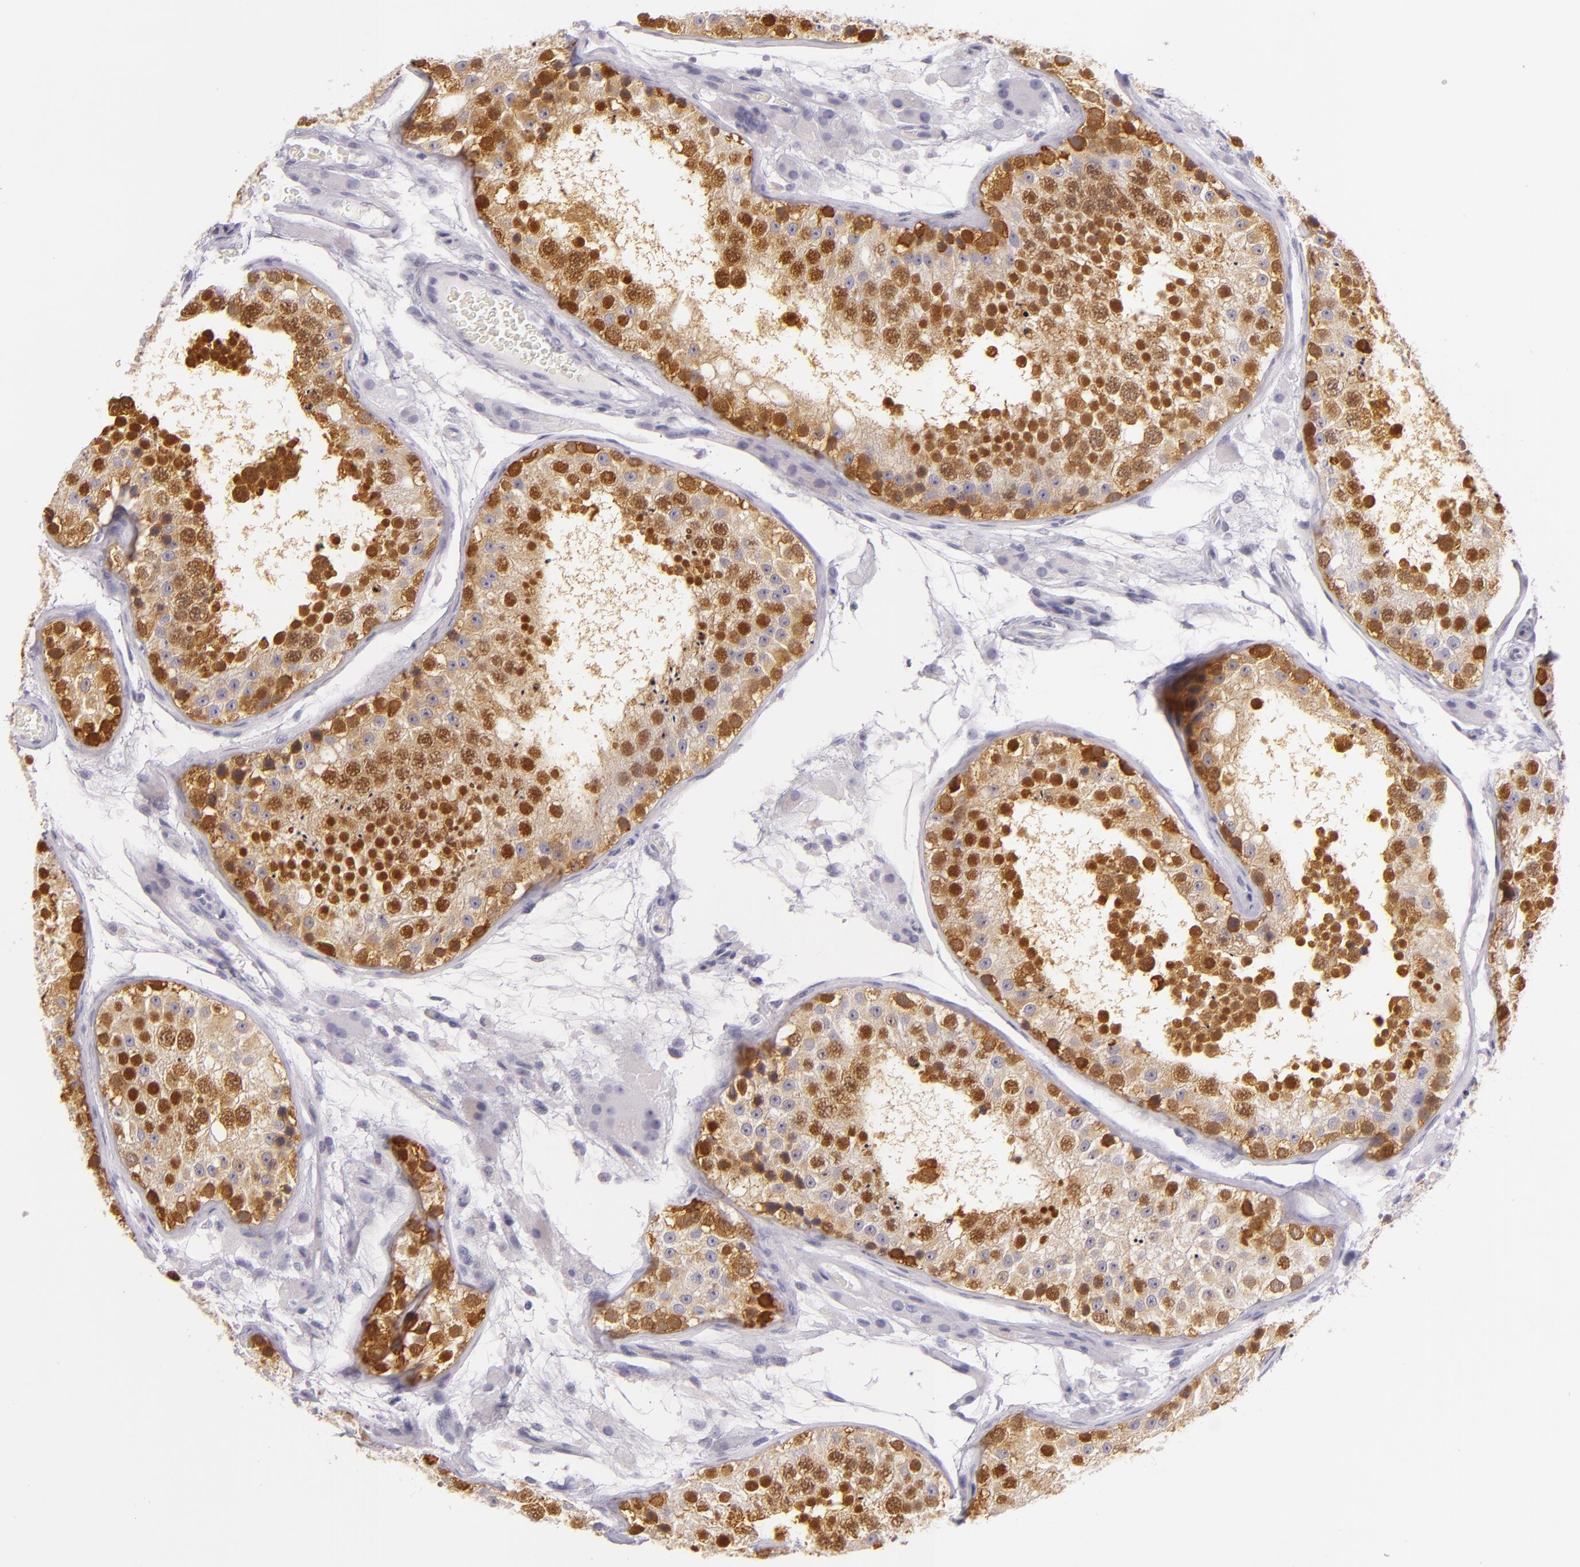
{"staining": {"intensity": "strong", "quantity": ">75%", "location": "cytoplasmic/membranous,nuclear"}, "tissue": "testis", "cell_type": "Cells in seminiferous ducts", "image_type": "normal", "snomed": [{"axis": "morphology", "description": "Normal tissue, NOS"}, {"axis": "topography", "description": "Testis"}], "caption": "DAB (3,3'-diaminobenzidine) immunohistochemical staining of benign testis exhibits strong cytoplasmic/membranous,nuclear protein positivity in approximately >75% of cells in seminiferous ducts. (Stains: DAB in brown, nuclei in blue, Microscopy: brightfield microscopy at high magnification).", "gene": "HSP90AA1", "patient": {"sex": "male", "age": 26}}